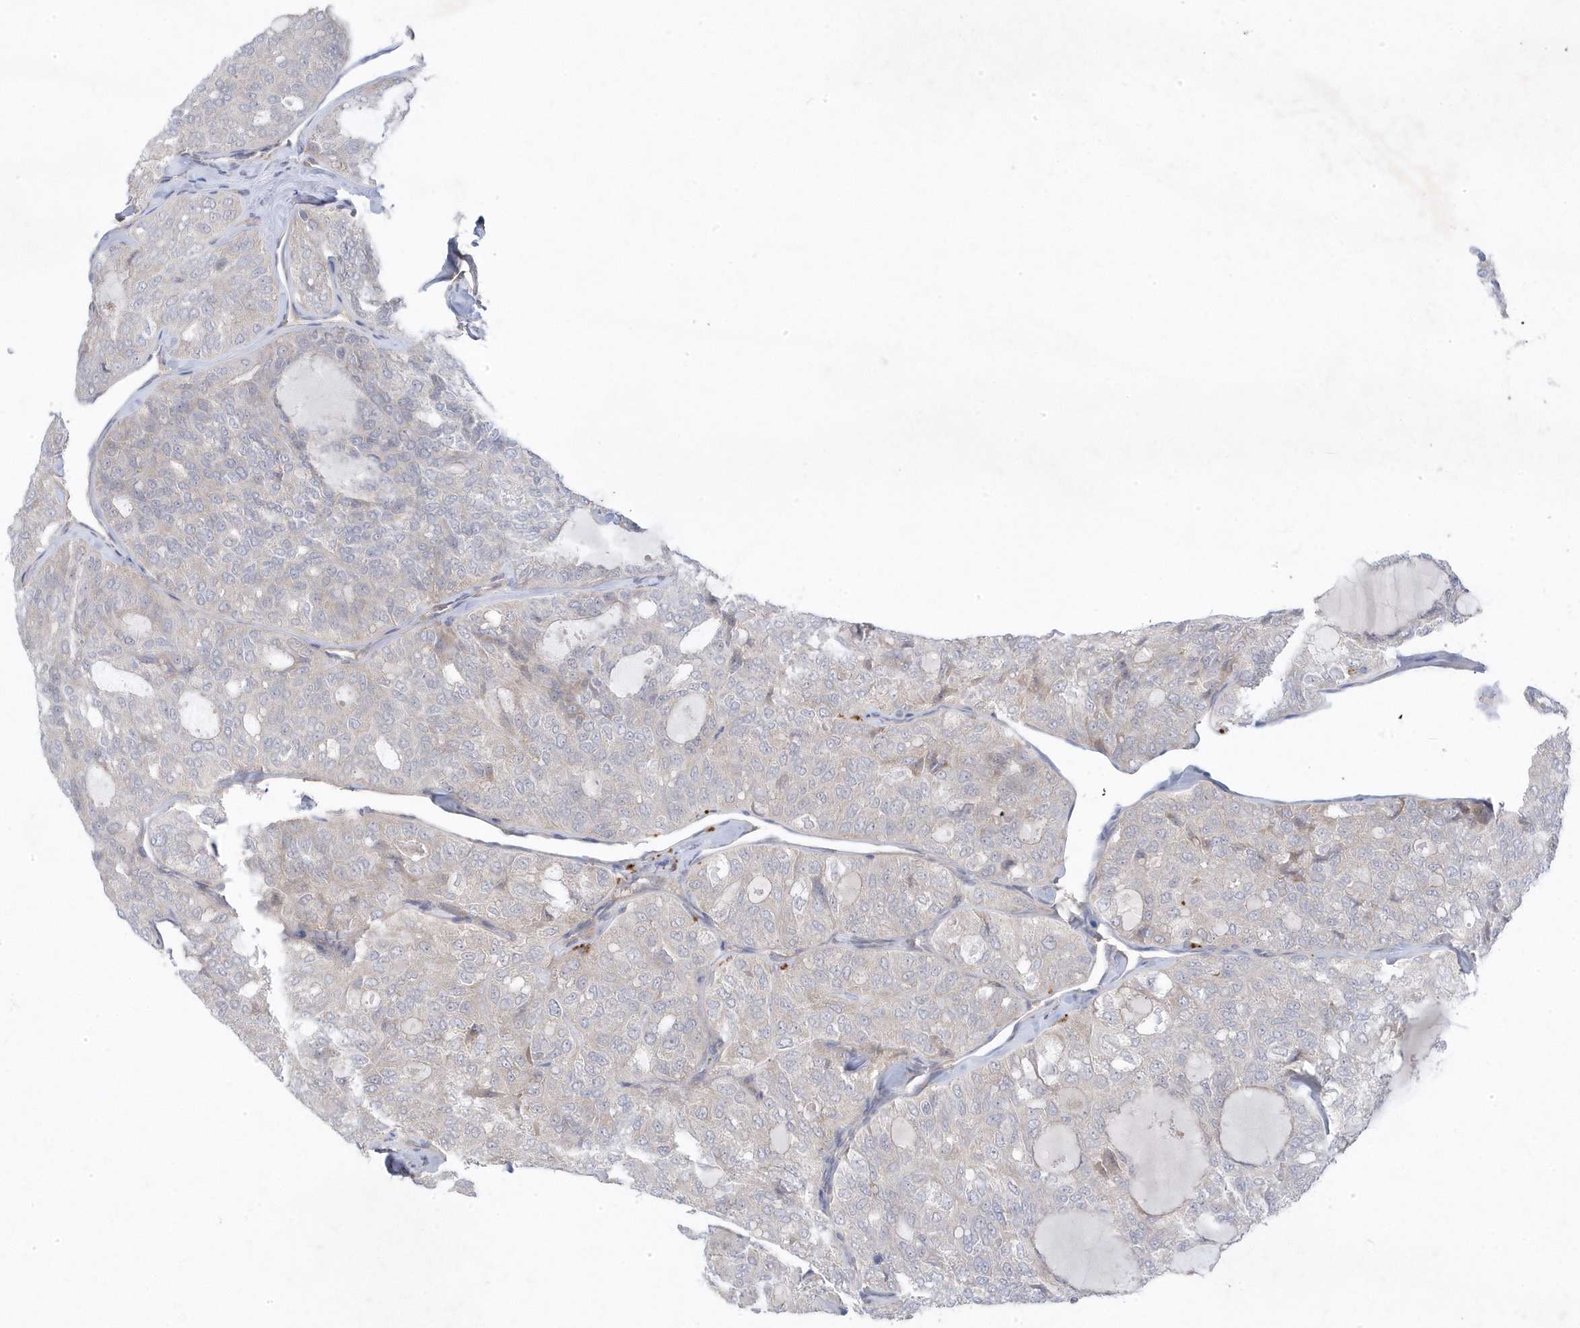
{"staining": {"intensity": "negative", "quantity": "none", "location": "none"}, "tissue": "thyroid cancer", "cell_type": "Tumor cells", "image_type": "cancer", "snomed": [{"axis": "morphology", "description": "Follicular adenoma carcinoma, NOS"}, {"axis": "topography", "description": "Thyroid gland"}], "caption": "Follicular adenoma carcinoma (thyroid) was stained to show a protein in brown. There is no significant expression in tumor cells. Nuclei are stained in blue.", "gene": "ANAPC1", "patient": {"sex": "male", "age": 75}}